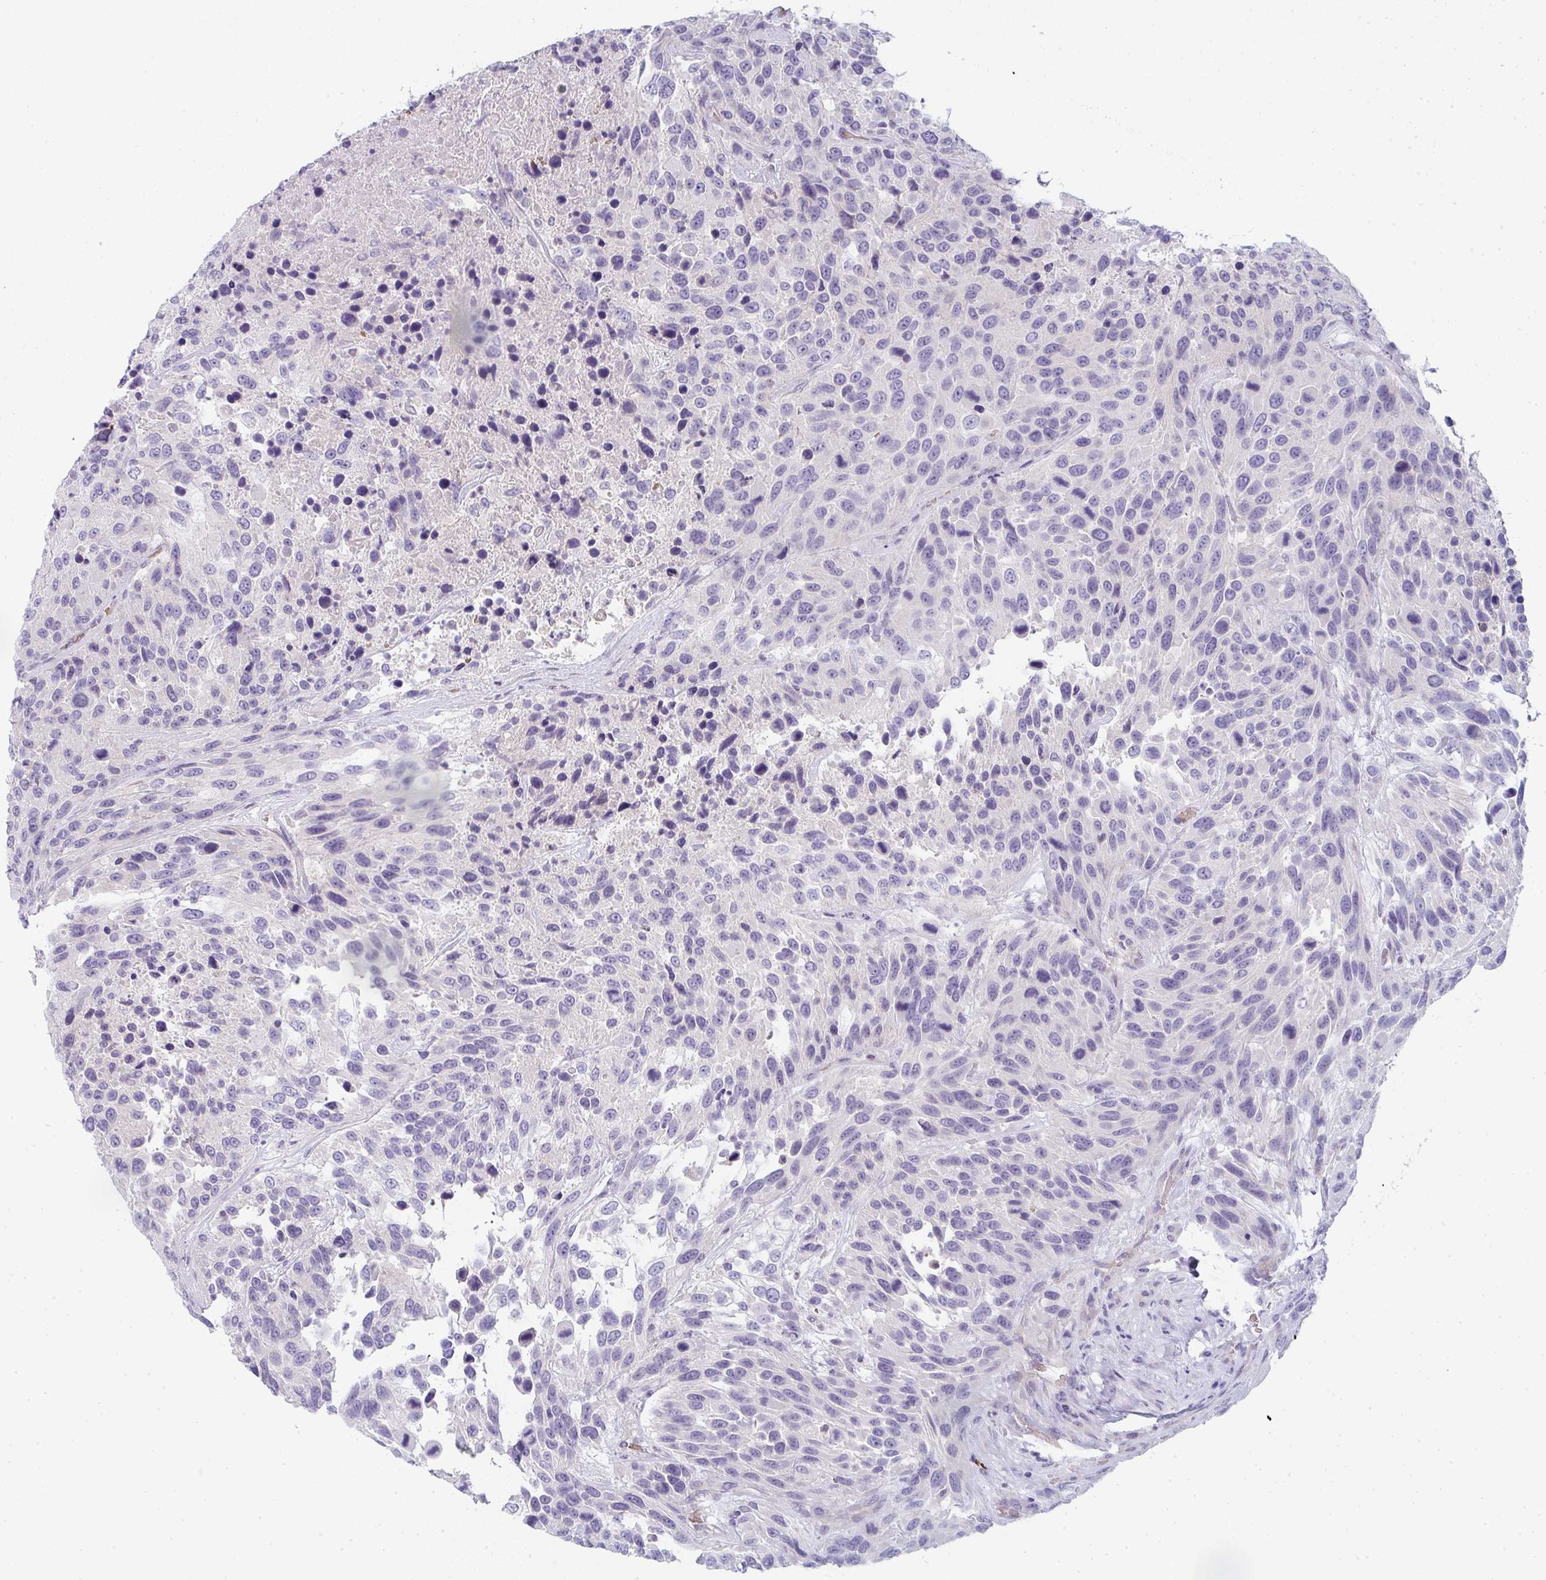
{"staining": {"intensity": "negative", "quantity": "none", "location": "none"}, "tissue": "urothelial cancer", "cell_type": "Tumor cells", "image_type": "cancer", "snomed": [{"axis": "morphology", "description": "Urothelial carcinoma, High grade"}, {"axis": "topography", "description": "Urinary bladder"}], "caption": "The immunohistochemistry histopathology image has no significant positivity in tumor cells of urothelial carcinoma (high-grade) tissue. (DAB (3,3'-diaminobenzidine) IHC with hematoxylin counter stain).", "gene": "CACNA1S", "patient": {"sex": "female", "age": 70}}